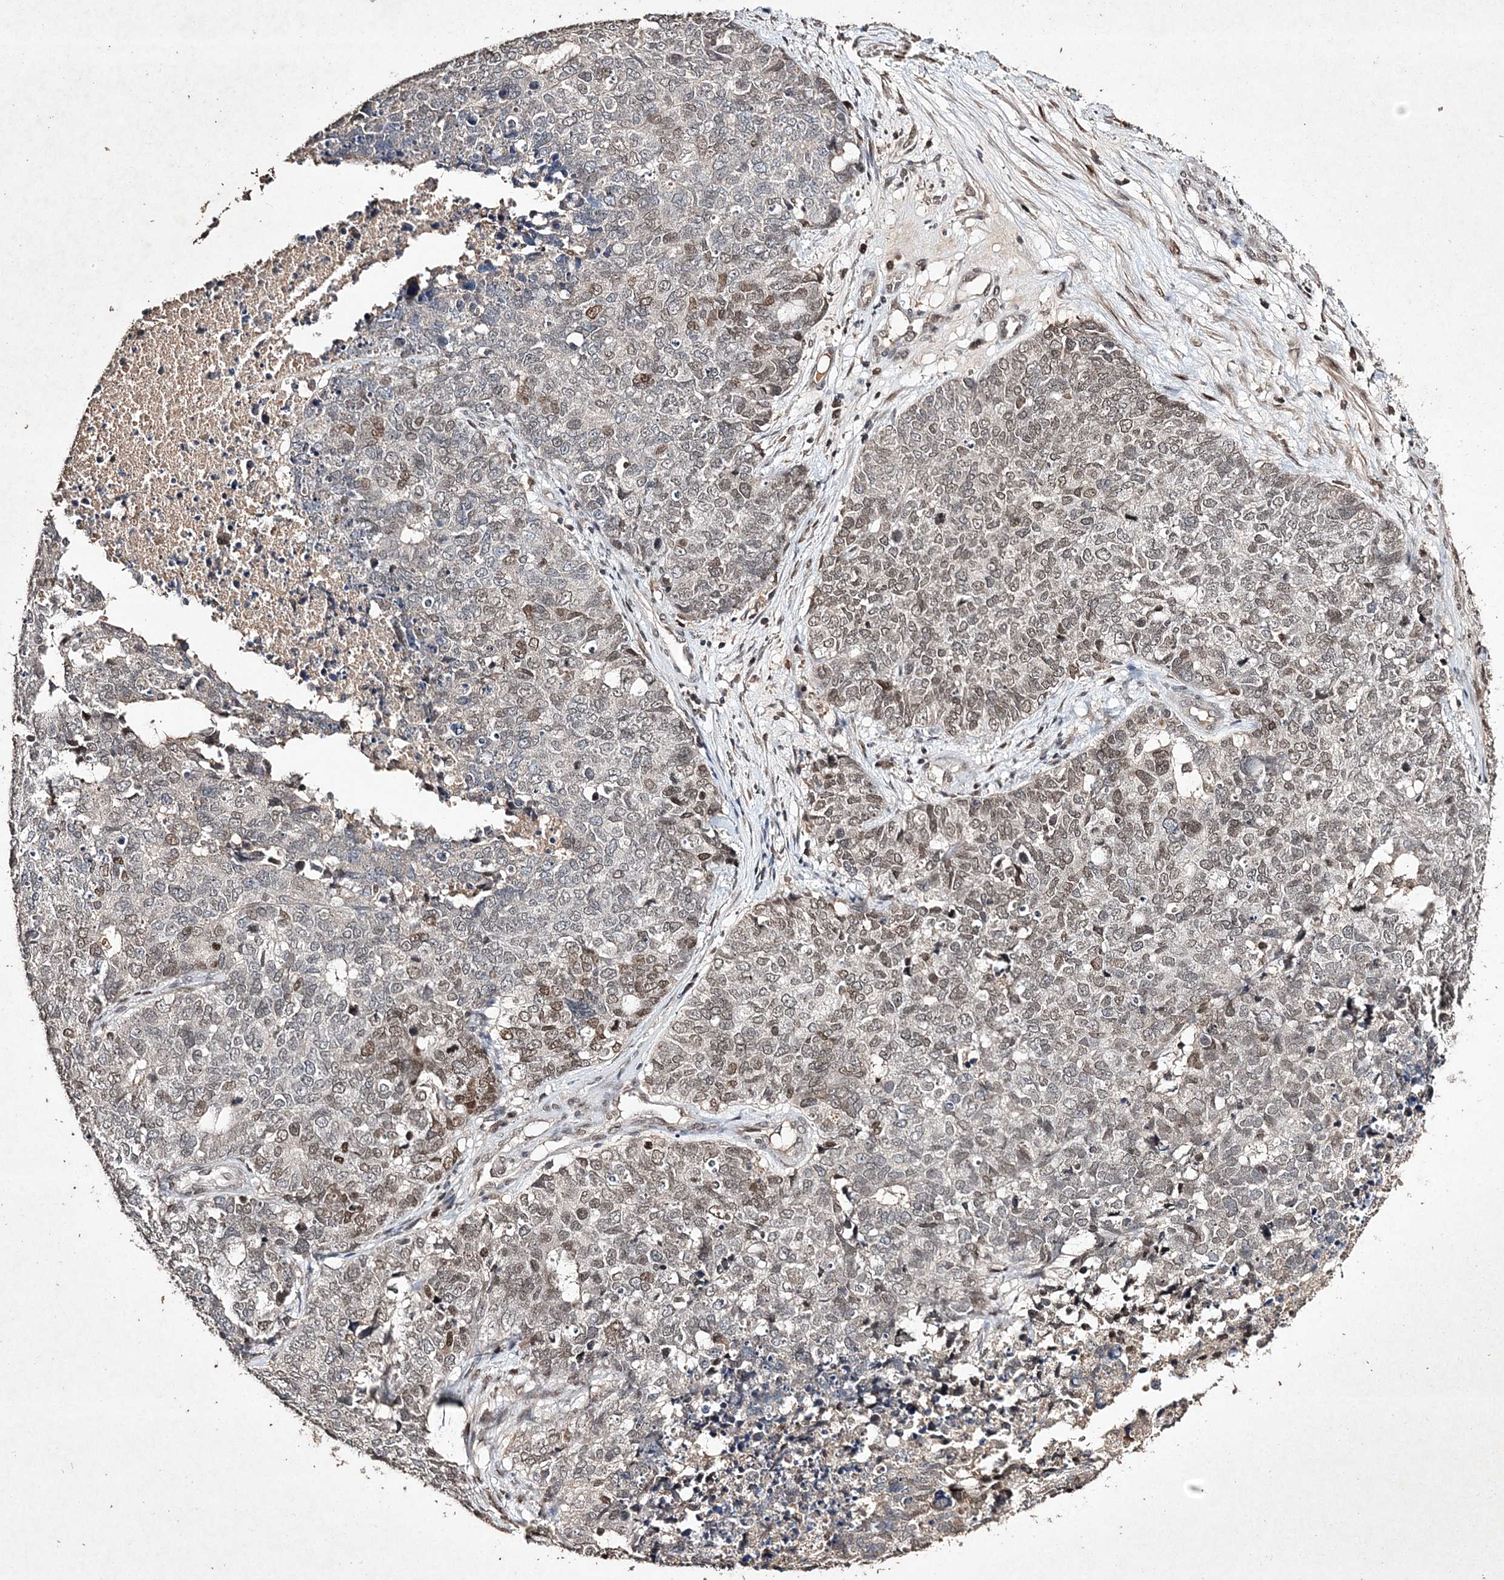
{"staining": {"intensity": "weak", "quantity": "25%-75%", "location": "nuclear"}, "tissue": "cervical cancer", "cell_type": "Tumor cells", "image_type": "cancer", "snomed": [{"axis": "morphology", "description": "Squamous cell carcinoma, NOS"}, {"axis": "topography", "description": "Cervix"}], "caption": "Protein positivity by IHC displays weak nuclear positivity in about 25%-75% of tumor cells in squamous cell carcinoma (cervical).", "gene": "C3orf38", "patient": {"sex": "female", "age": 63}}